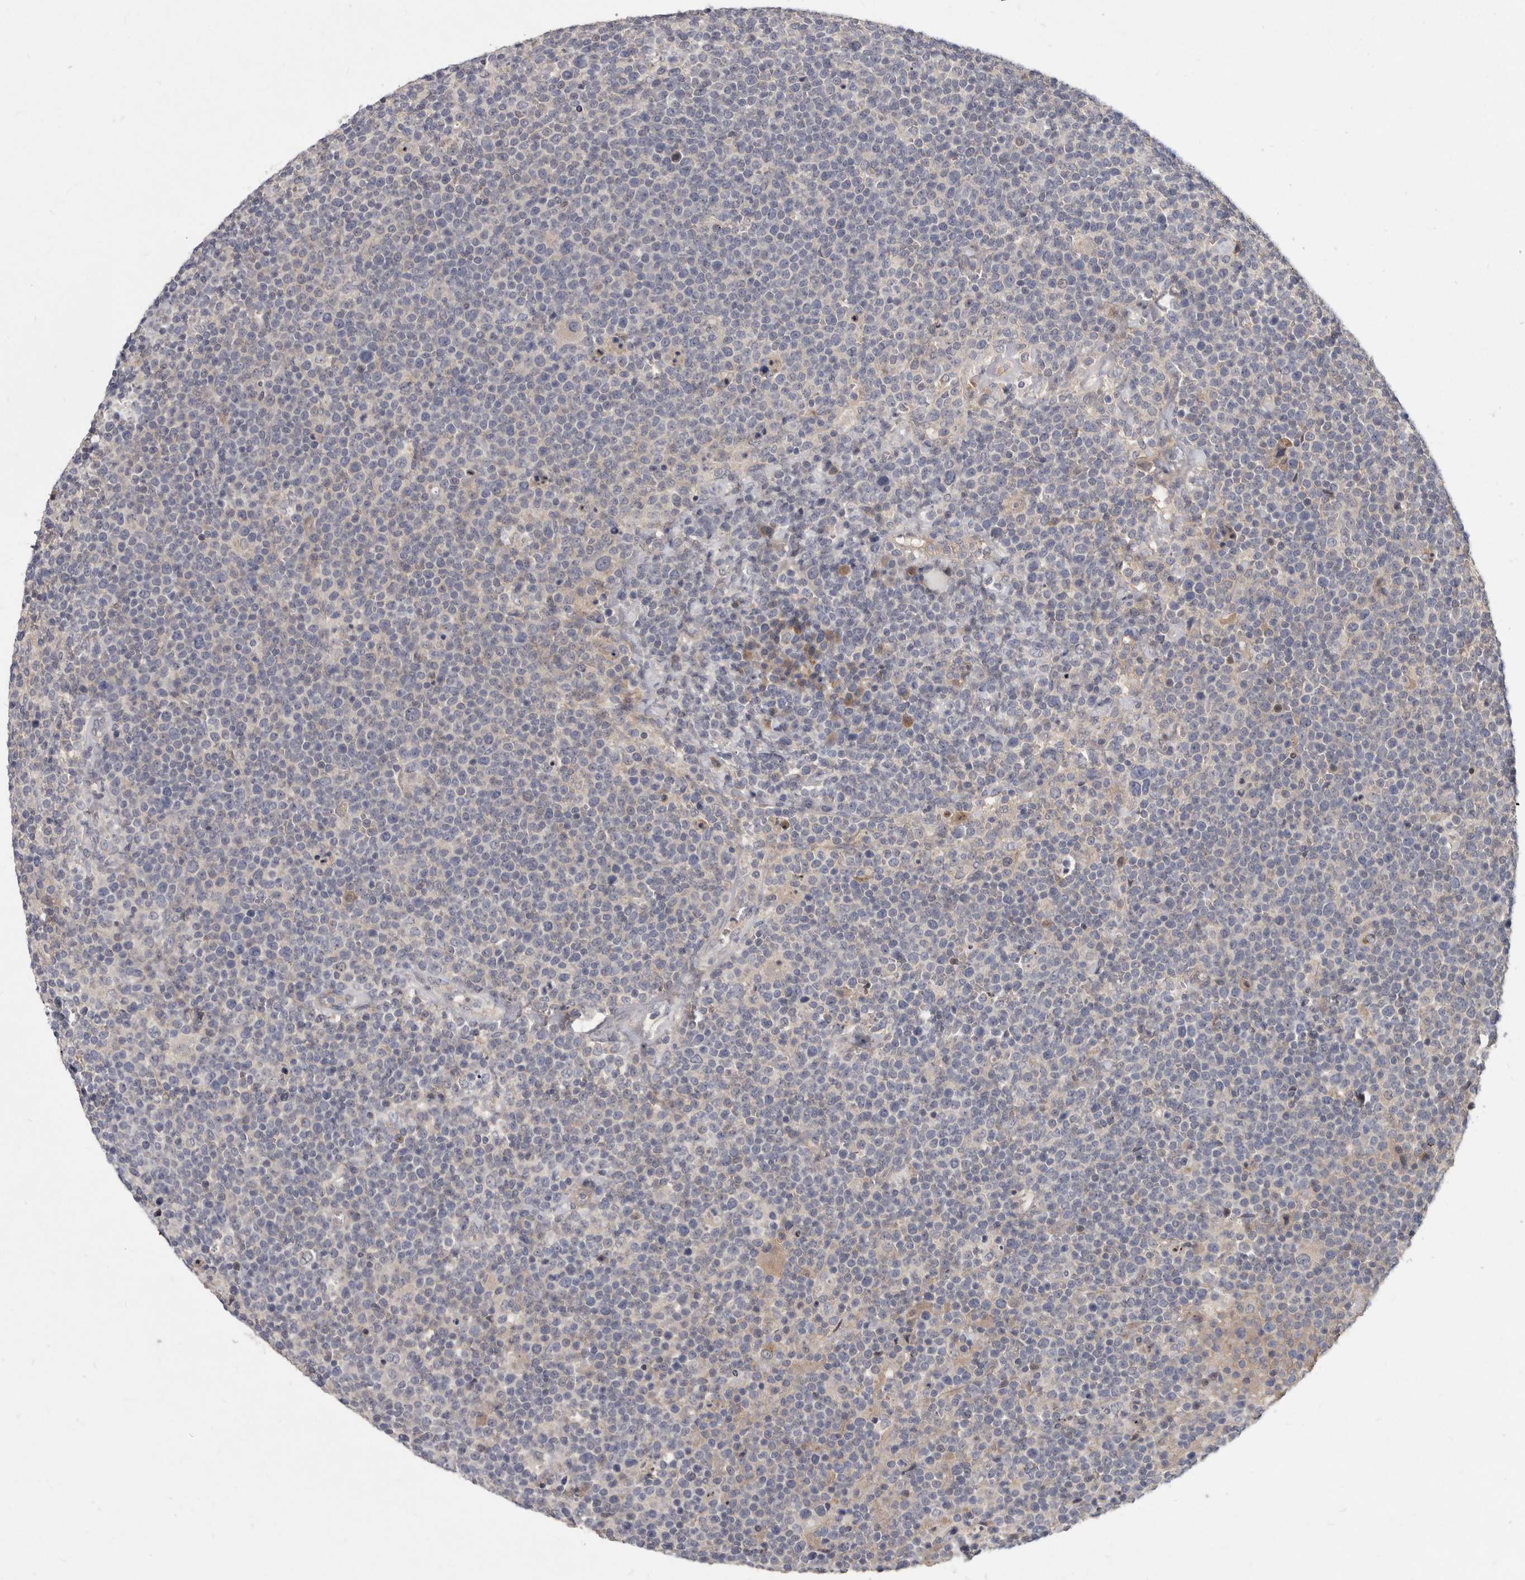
{"staining": {"intensity": "negative", "quantity": "none", "location": "none"}, "tissue": "lymphoma", "cell_type": "Tumor cells", "image_type": "cancer", "snomed": [{"axis": "morphology", "description": "Malignant lymphoma, non-Hodgkin's type, High grade"}, {"axis": "topography", "description": "Lymph node"}], "caption": "The image reveals no staining of tumor cells in lymphoma.", "gene": "SLC22A1", "patient": {"sex": "male", "age": 61}}